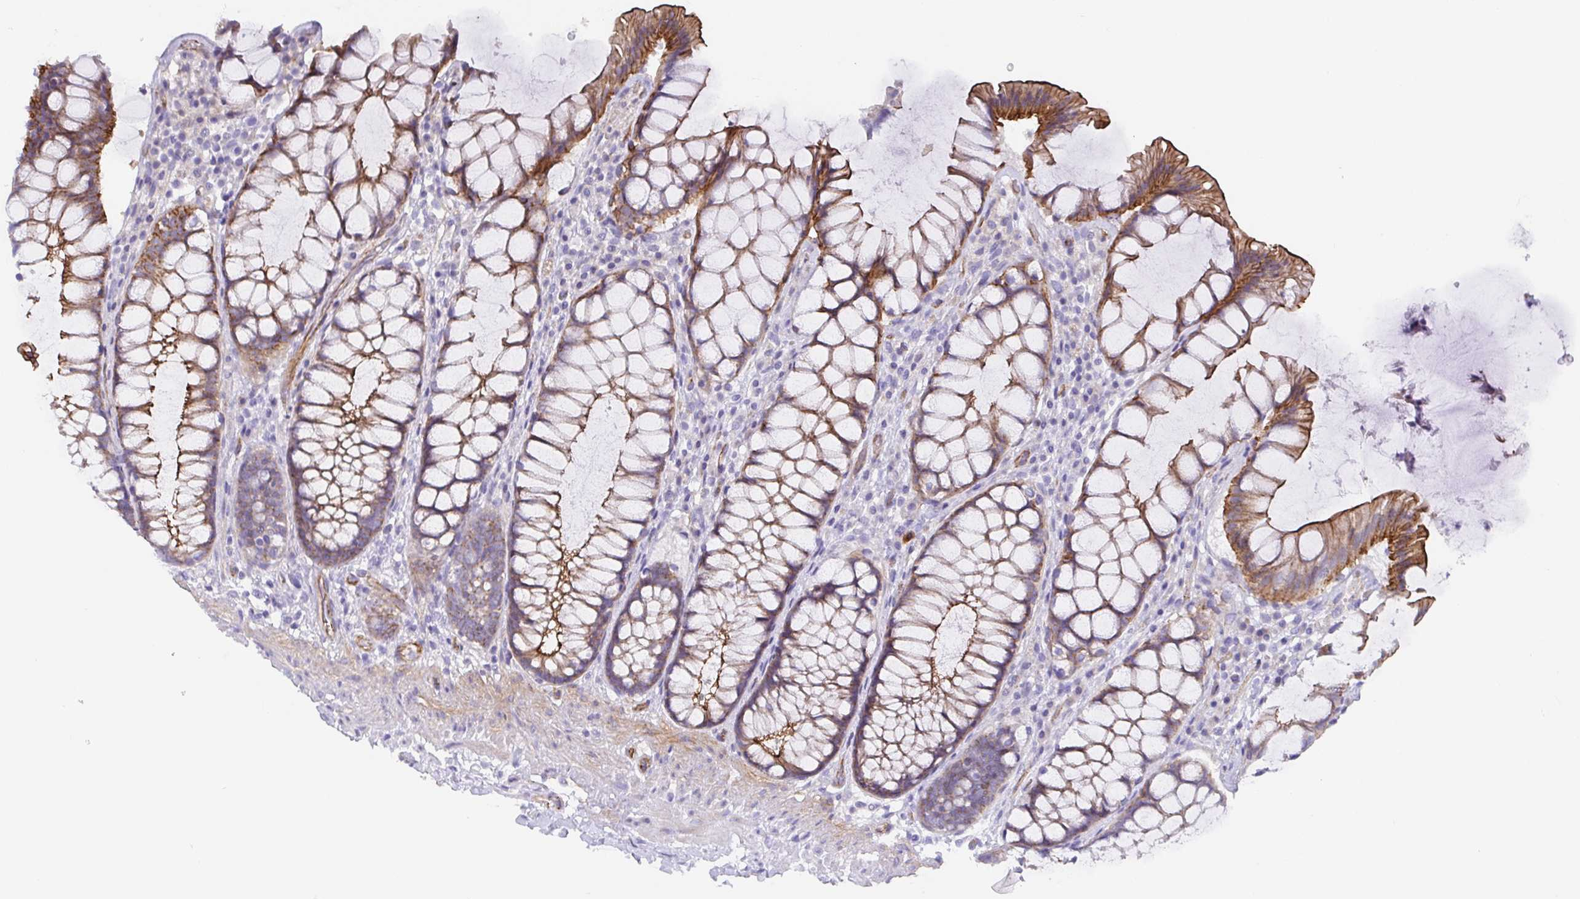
{"staining": {"intensity": "moderate", "quantity": ">75%", "location": "cytoplasmic/membranous"}, "tissue": "rectum", "cell_type": "Glandular cells", "image_type": "normal", "snomed": [{"axis": "morphology", "description": "Normal tissue, NOS"}, {"axis": "topography", "description": "Rectum"}], "caption": "An immunohistochemistry (IHC) micrograph of unremarkable tissue is shown. Protein staining in brown shows moderate cytoplasmic/membranous positivity in rectum within glandular cells. (DAB (3,3'-diaminobenzidine) IHC with brightfield microscopy, high magnification).", "gene": "TRAM2", "patient": {"sex": "female", "age": 58}}